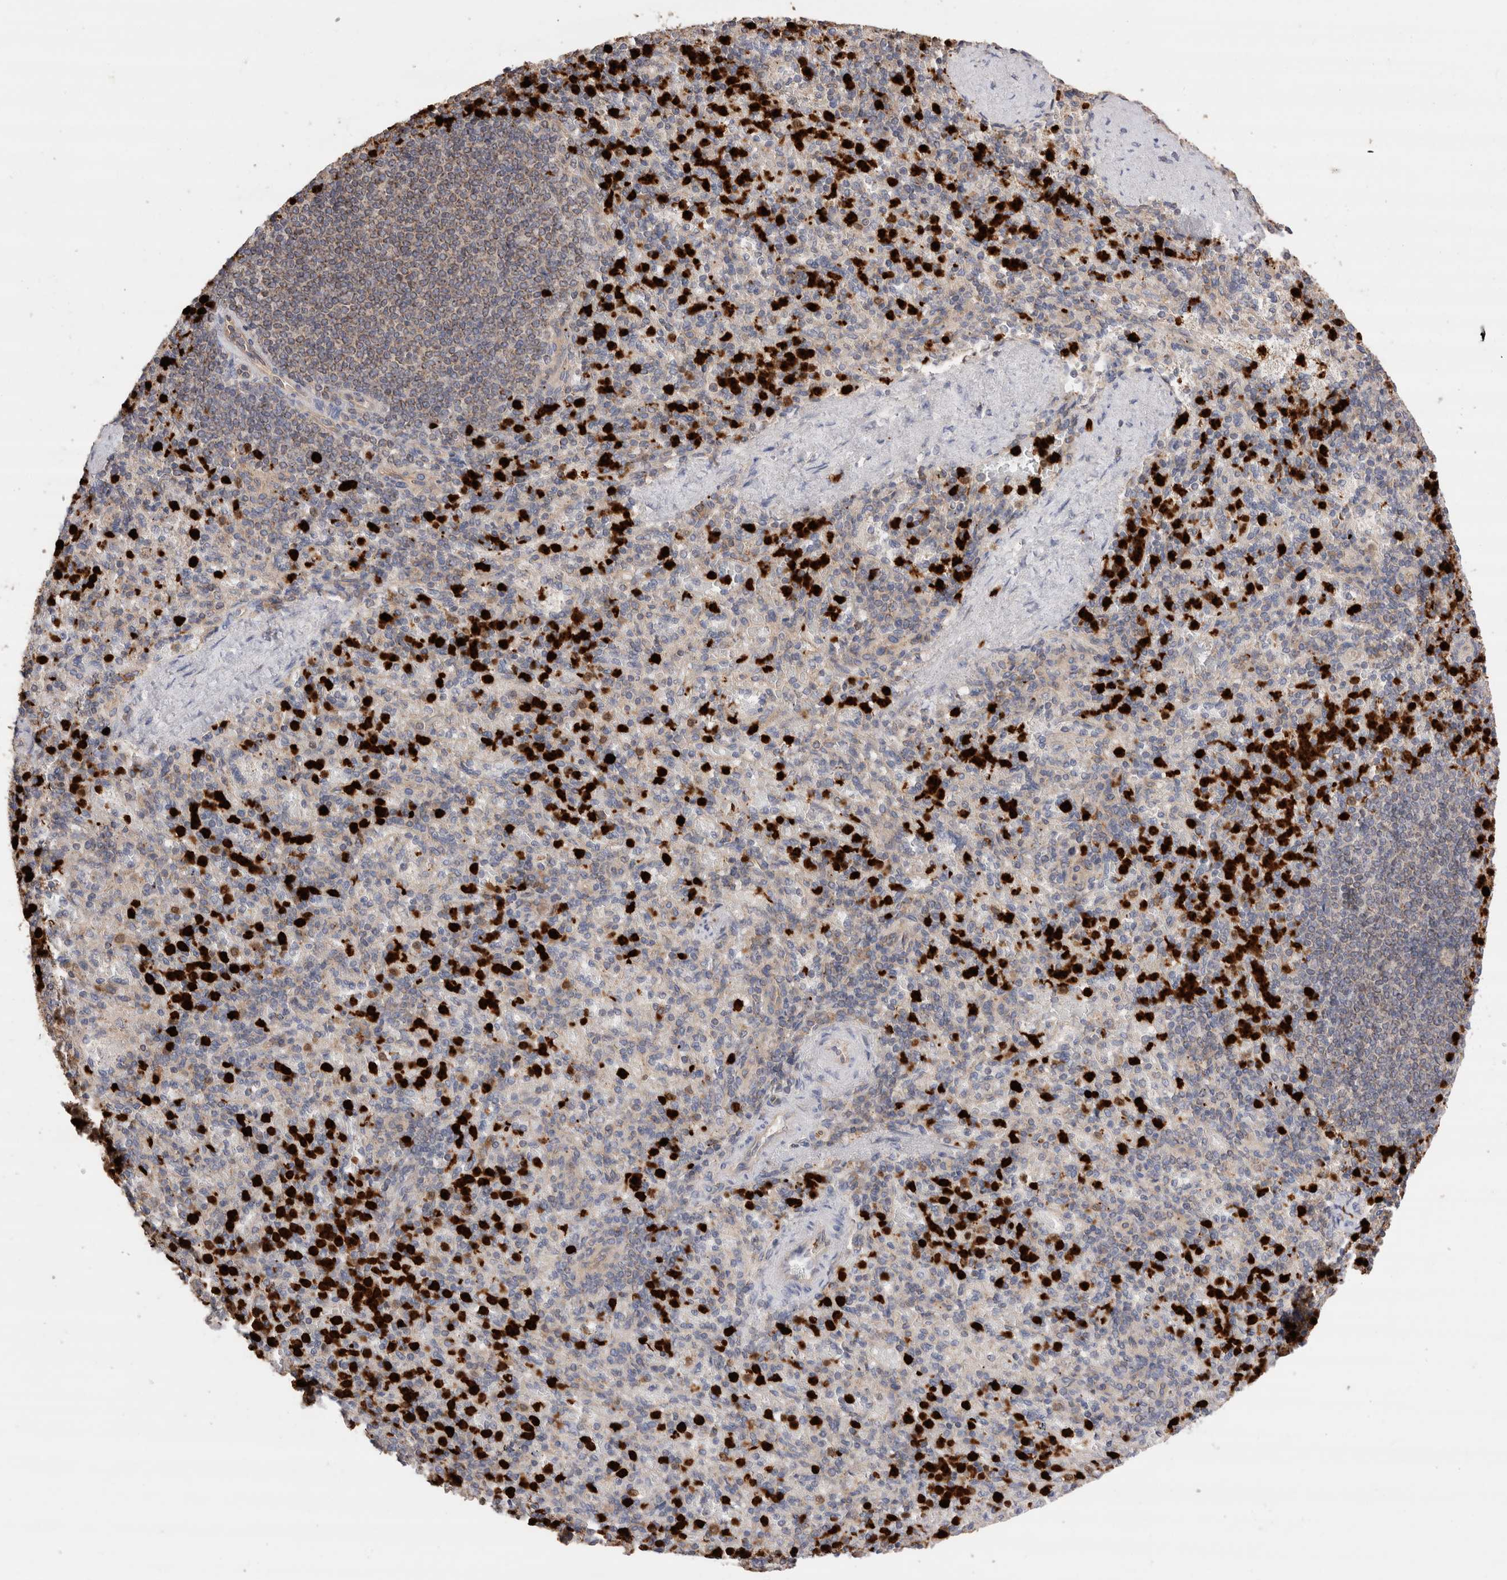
{"staining": {"intensity": "strong", "quantity": "25%-75%", "location": "cytoplasmic/membranous,nuclear"}, "tissue": "spleen", "cell_type": "Cells in red pulp", "image_type": "normal", "snomed": [{"axis": "morphology", "description": "Normal tissue, NOS"}, {"axis": "topography", "description": "Spleen"}], "caption": "Immunohistochemistry staining of benign spleen, which shows high levels of strong cytoplasmic/membranous,nuclear expression in about 25%-75% of cells in red pulp indicating strong cytoplasmic/membranous,nuclear protein positivity. The staining was performed using DAB (3,3'-diaminobenzidine) (brown) for protein detection and nuclei were counterstained in hematoxylin (blue).", "gene": "NXT2", "patient": {"sex": "female", "age": 74}}